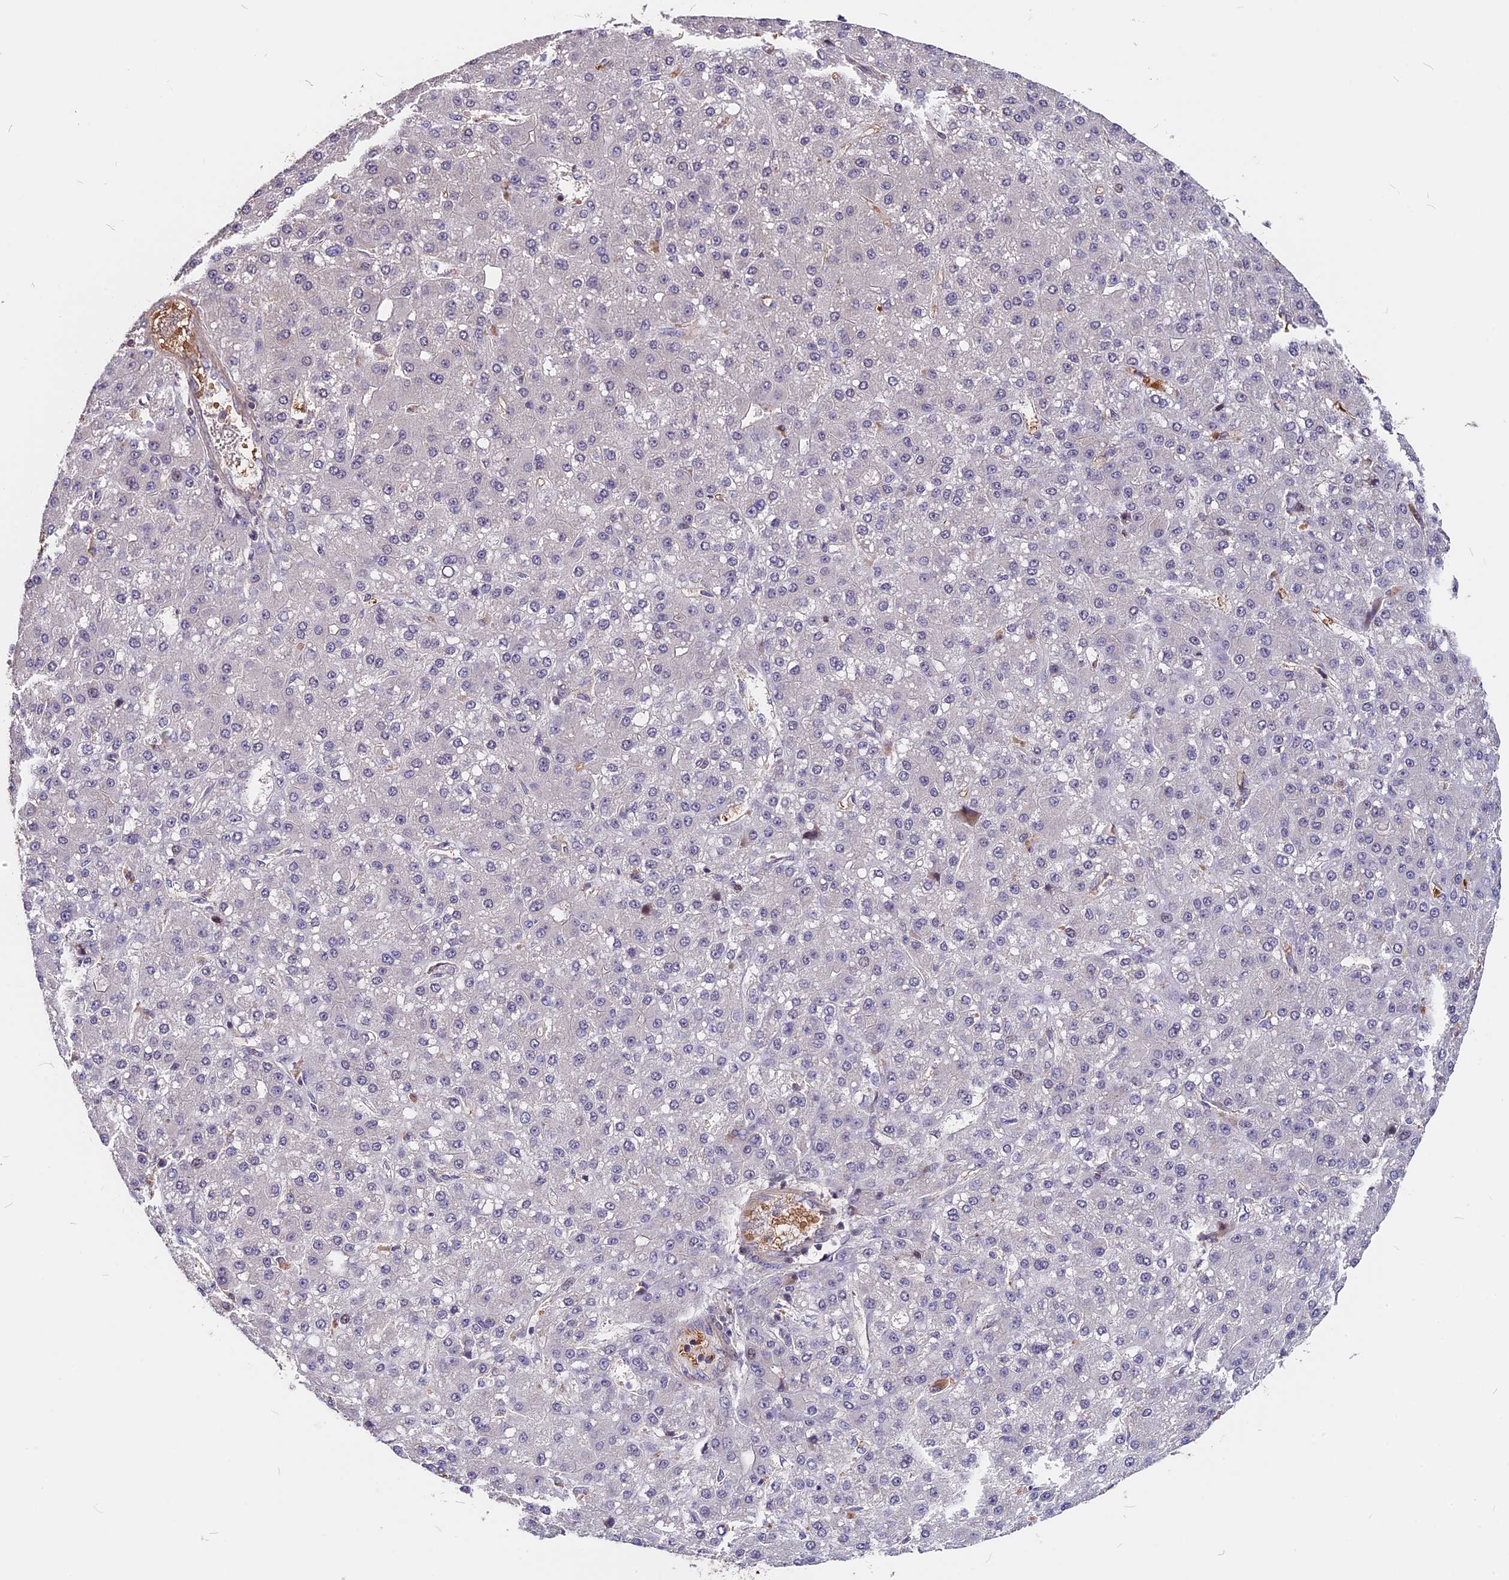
{"staining": {"intensity": "negative", "quantity": "none", "location": "none"}, "tissue": "liver cancer", "cell_type": "Tumor cells", "image_type": "cancer", "snomed": [{"axis": "morphology", "description": "Carcinoma, Hepatocellular, NOS"}, {"axis": "topography", "description": "Liver"}], "caption": "Micrograph shows no protein positivity in tumor cells of liver cancer tissue. (Stains: DAB (3,3'-diaminobenzidine) immunohistochemistry (IHC) with hematoxylin counter stain, Microscopy: brightfield microscopy at high magnification).", "gene": "ZC3H10", "patient": {"sex": "male", "age": 67}}